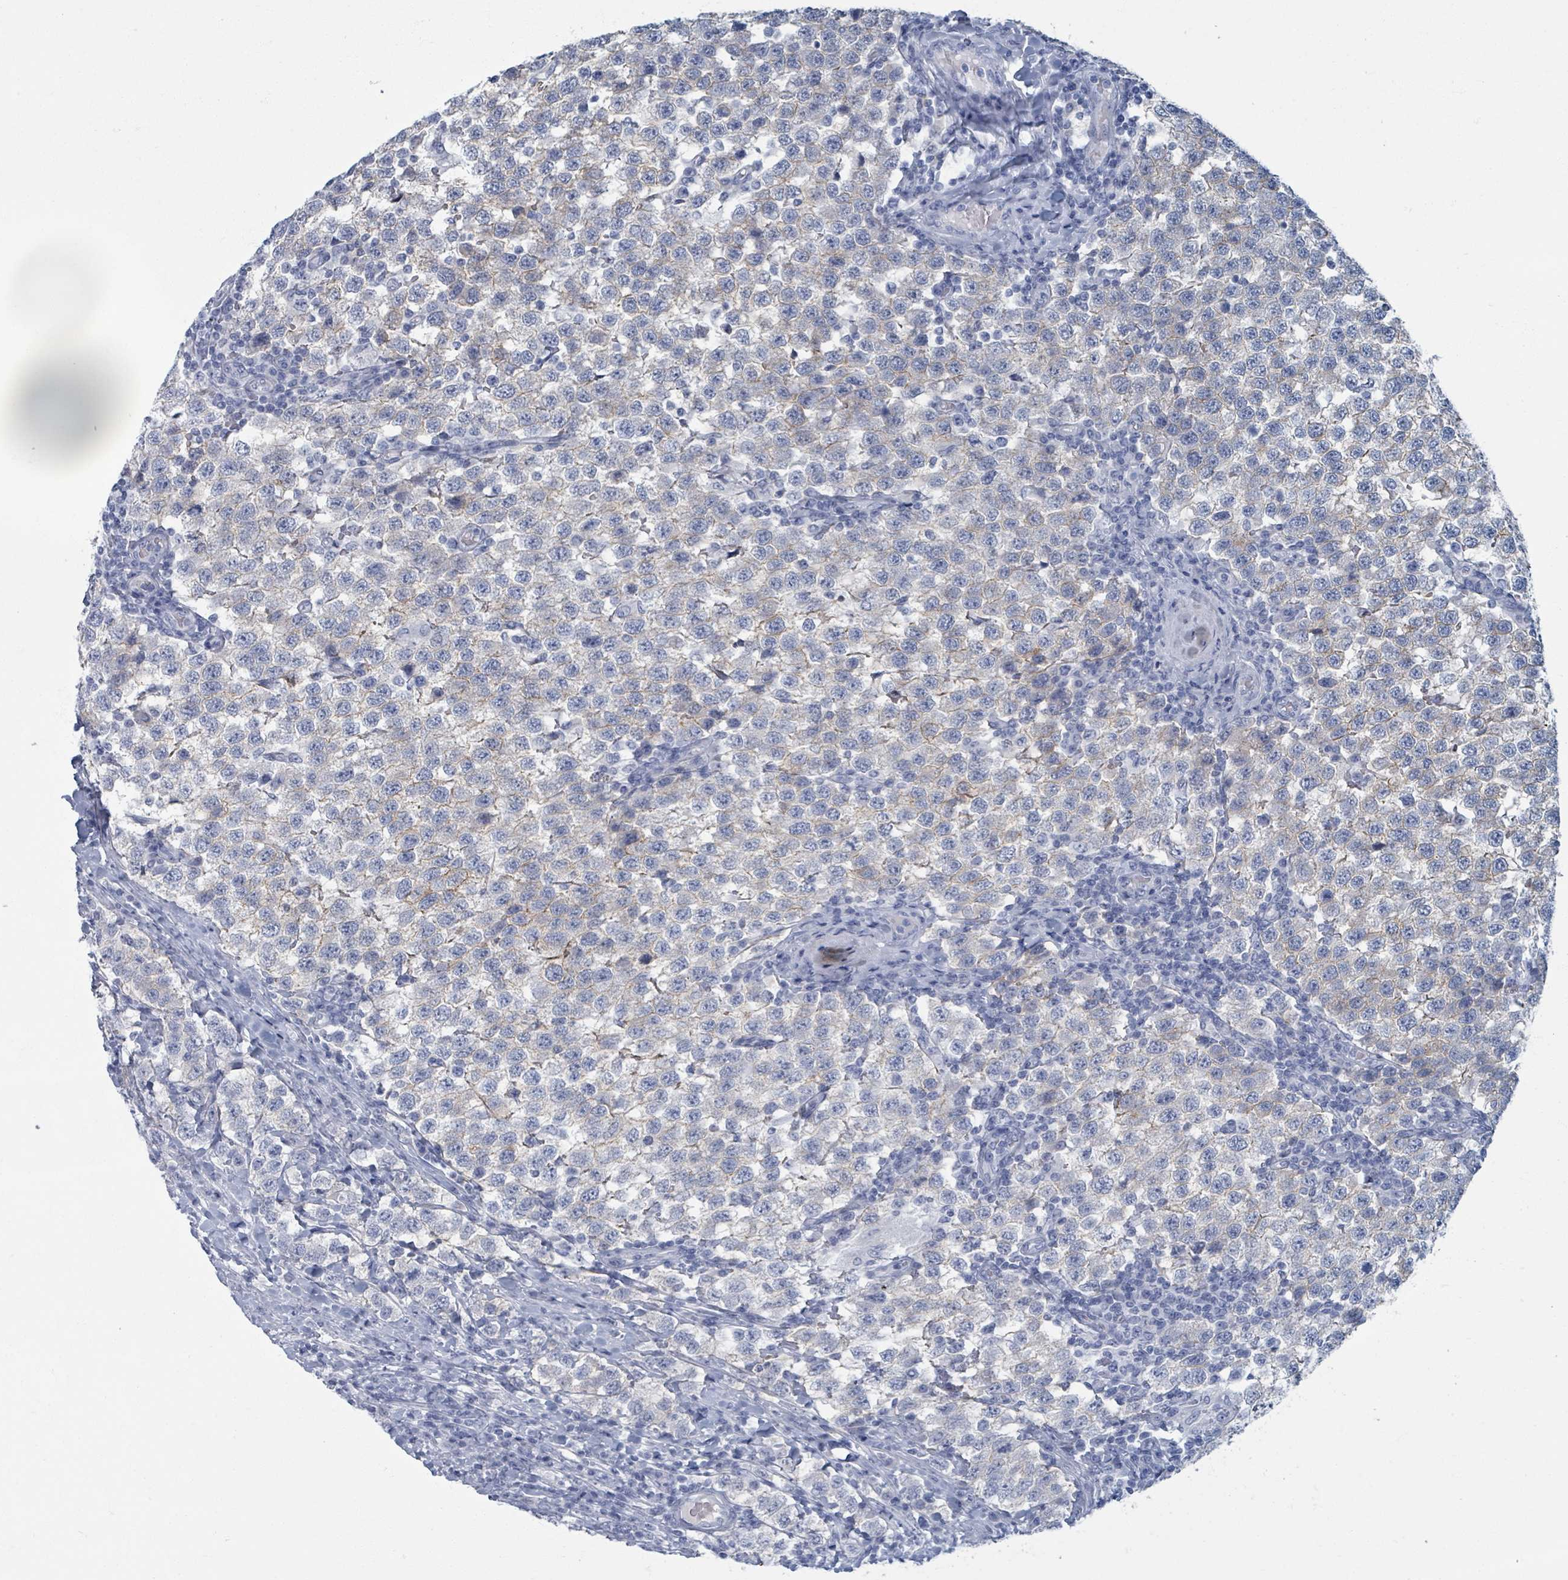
{"staining": {"intensity": "negative", "quantity": "none", "location": "none"}, "tissue": "testis cancer", "cell_type": "Tumor cells", "image_type": "cancer", "snomed": [{"axis": "morphology", "description": "Seminoma, NOS"}, {"axis": "topography", "description": "Testis"}], "caption": "Image shows no protein positivity in tumor cells of testis cancer tissue. The staining is performed using DAB (3,3'-diaminobenzidine) brown chromogen with nuclei counter-stained in using hematoxylin.", "gene": "TAS2R1", "patient": {"sex": "male", "age": 34}}